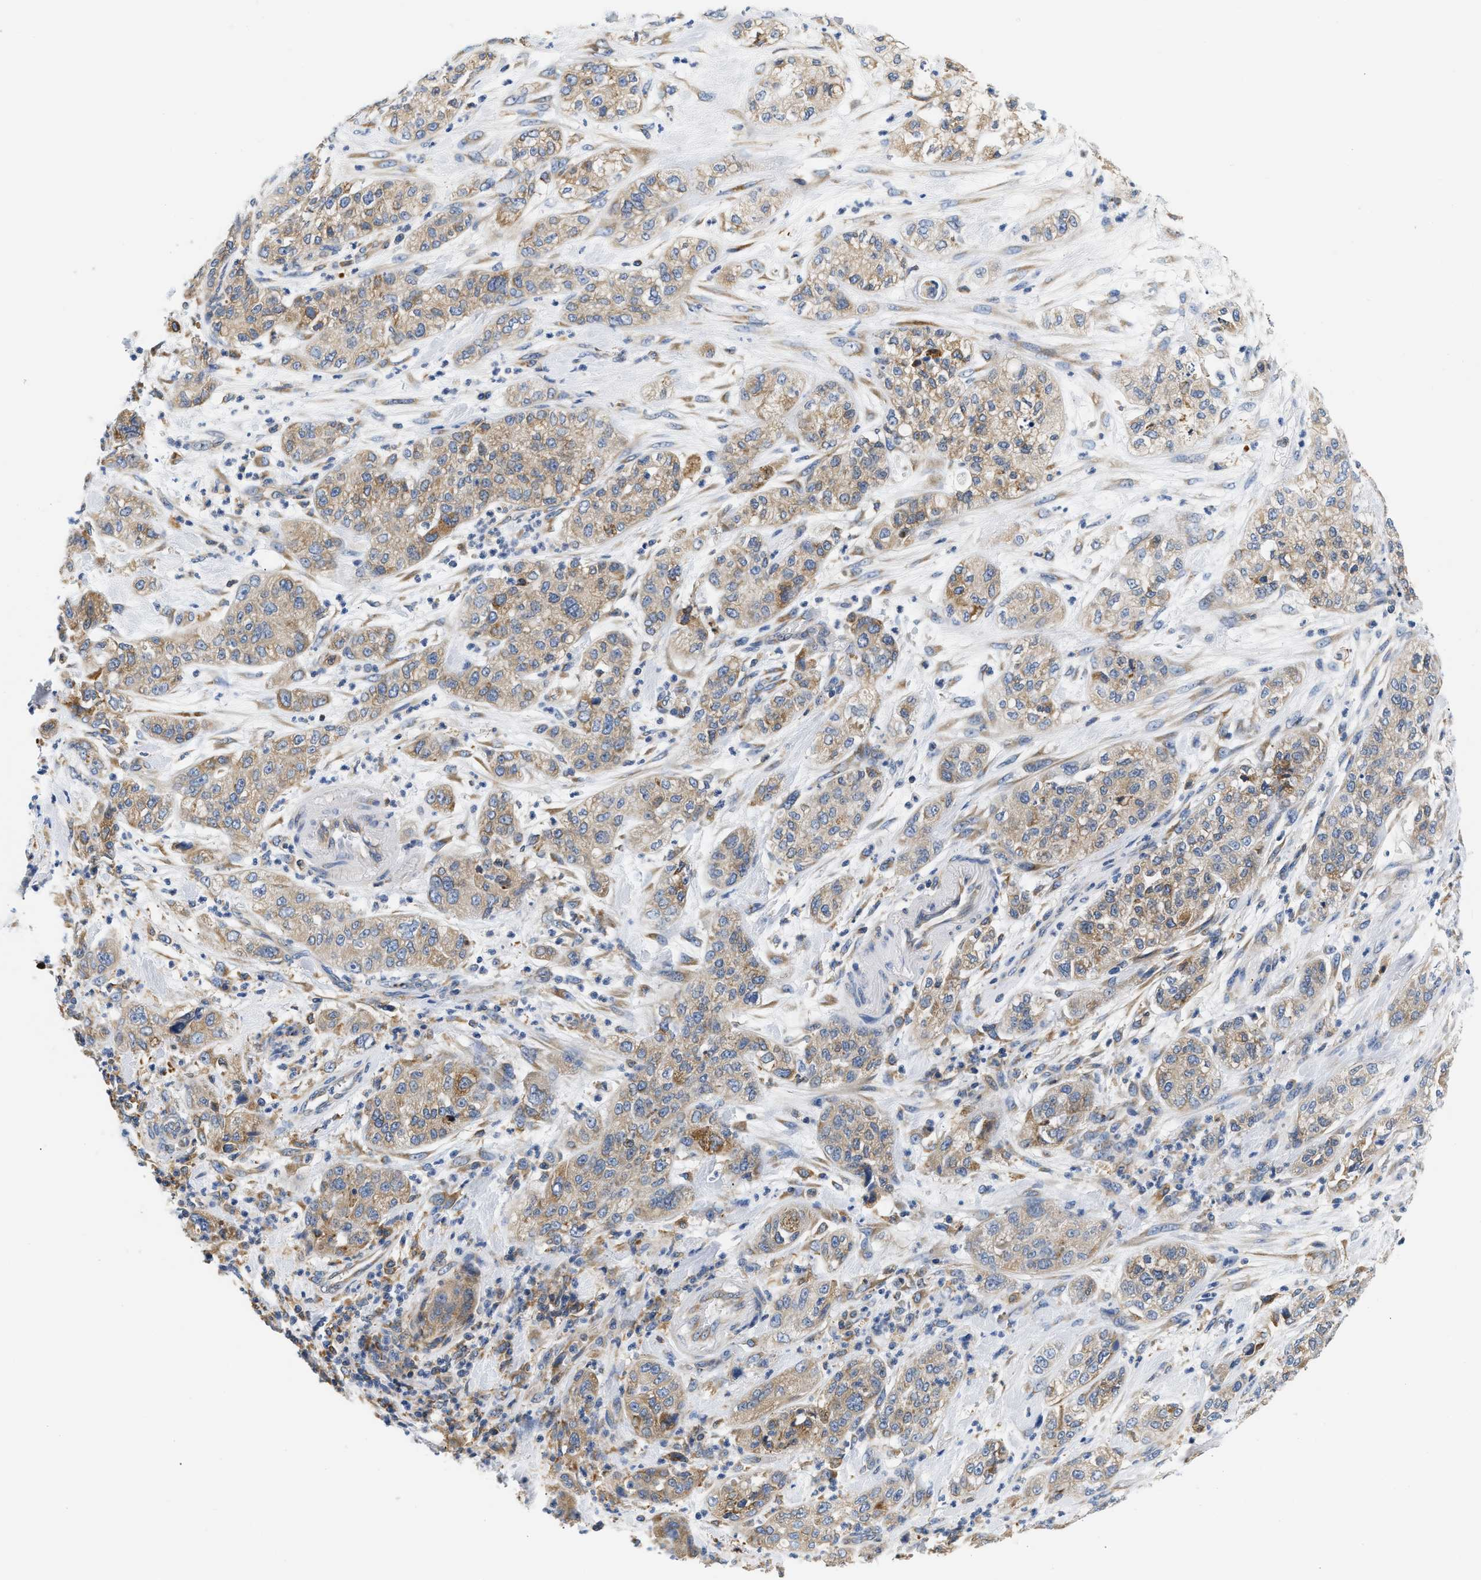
{"staining": {"intensity": "weak", "quantity": ">75%", "location": "cytoplasmic/membranous"}, "tissue": "pancreatic cancer", "cell_type": "Tumor cells", "image_type": "cancer", "snomed": [{"axis": "morphology", "description": "Adenocarcinoma, NOS"}, {"axis": "topography", "description": "Pancreas"}], "caption": "This histopathology image reveals pancreatic cancer stained with immunohistochemistry to label a protein in brown. The cytoplasmic/membranous of tumor cells show weak positivity for the protein. Nuclei are counter-stained blue.", "gene": "HDHD3", "patient": {"sex": "female", "age": 78}}